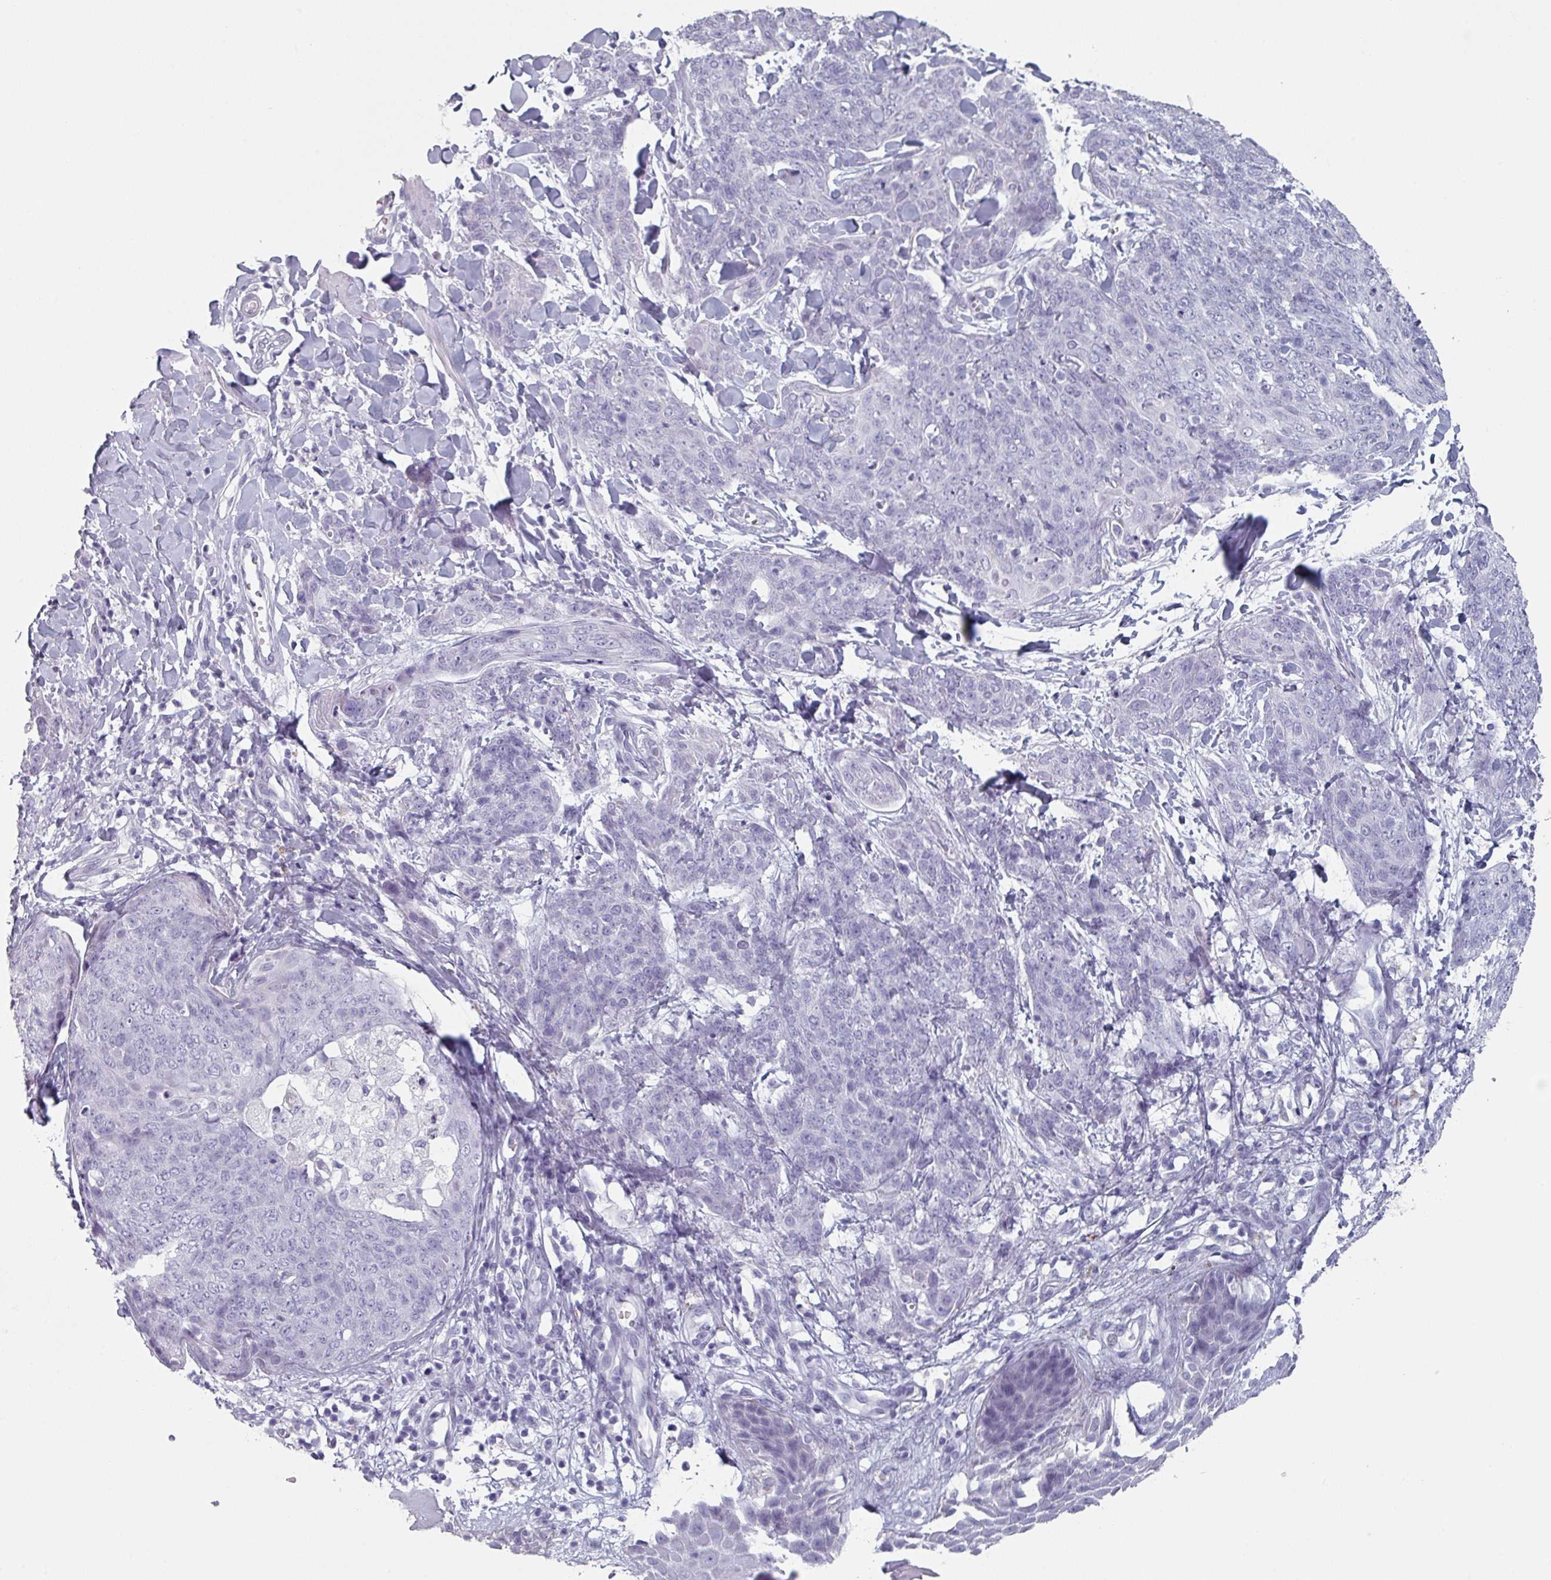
{"staining": {"intensity": "negative", "quantity": "none", "location": "none"}, "tissue": "skin cancer", "cell_type": "Tumor cells", "image_type": "cancer", "snomed": [{"axis": "morphology", "description": "Squamous cell carcinoma, NOS"}, {"axis": "topography", "description": "Skin"}, {"axis": "topography", "description": "Vulva"}], "caption": "DAB immunohistochemical staining of human squamous cell carcinoma (skin) reveals no significant positivity in tumor cells.", "gene": "SLC35G2", "patient": {"sex": "female", "age": 85}}